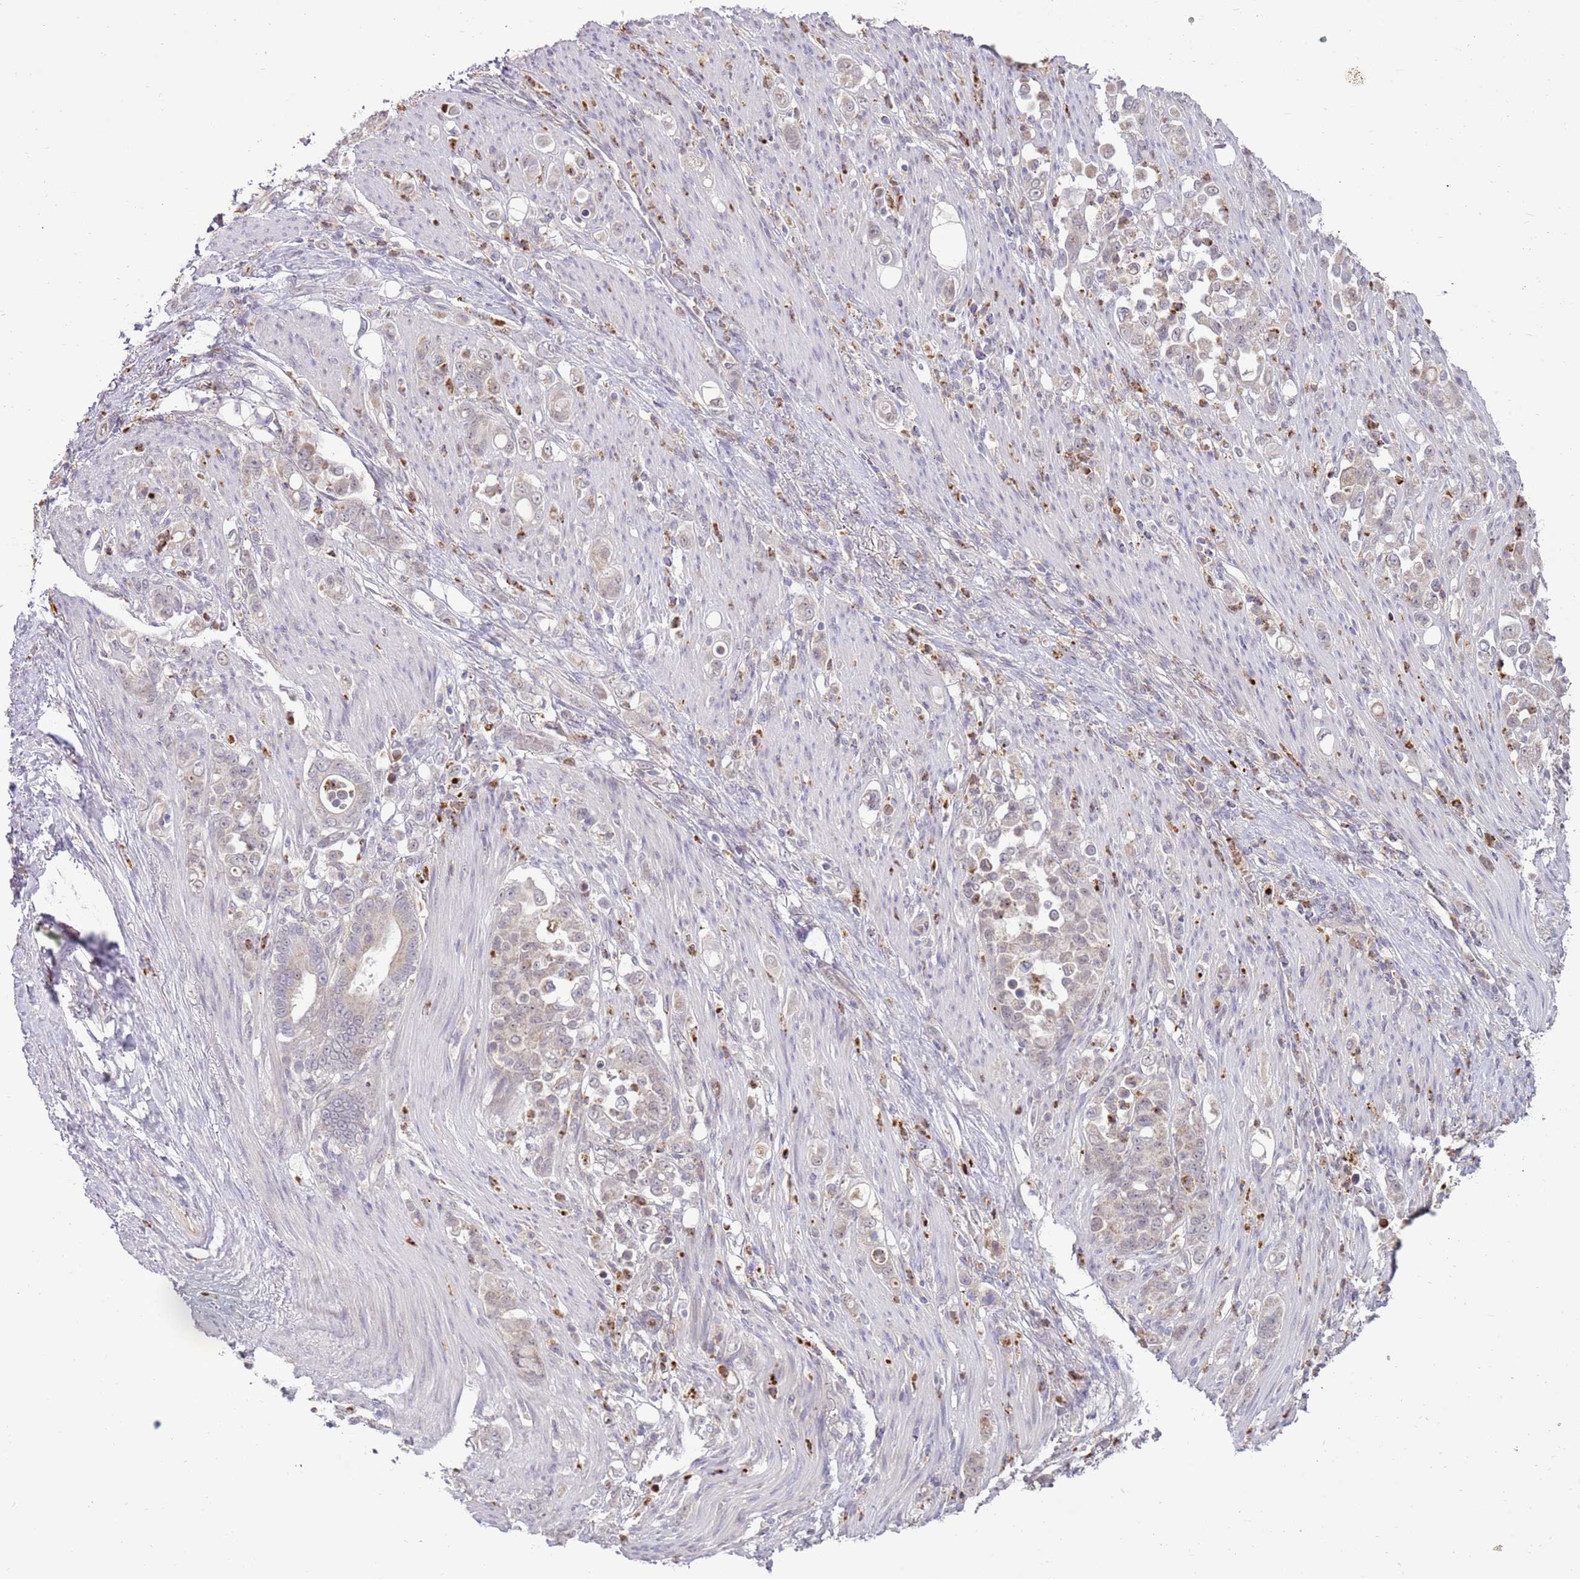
{"staining": {"intensity": "negative", "quantity": "none", "location": "none"}, "tissue": "stomach cancer", "cell_type": "Tumor cells", "image_type": "cancer", "snomed": [{"axis": "morphology", "description": "Normal tissue, NOS"}, {"axis": "morphology", "description": "Adenocarcinoma, NOS"}, {"axis": "topography", "description": "Stomach"}], "caption": "Stomach adenocarcinoma was stained to show a protein in brown. There is no significant expression in tumor cells.", "gene": "NBPF6", "patient": {"sex": "female", "age": 79}}